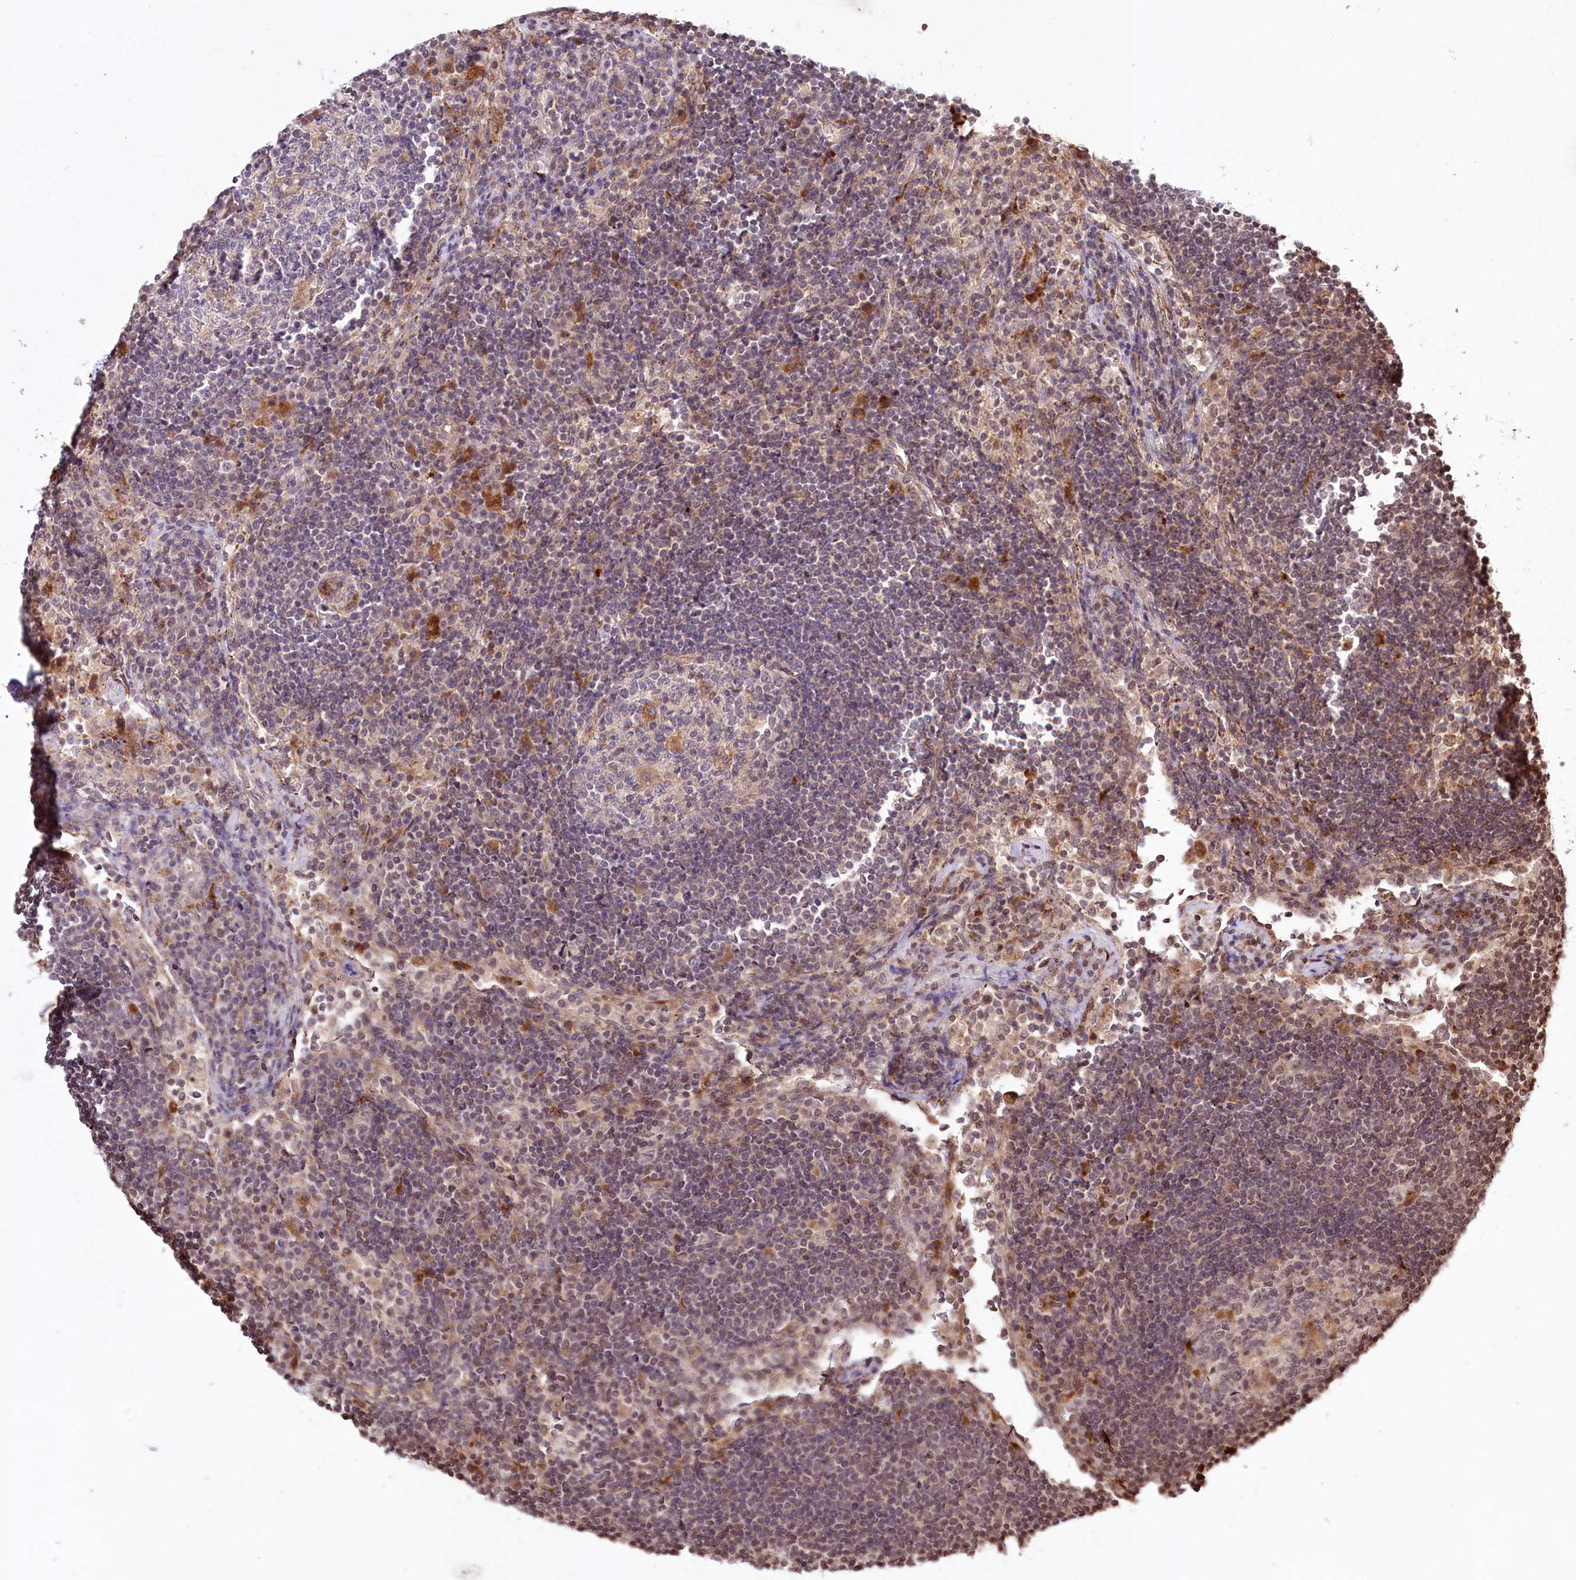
{"staining": {"intensity": "moderate", "quantity": "<25%", "location": "cytoplasmic/membranous"}, "tissue": "lymph node", "cell_type": "Germinal center cells", "image_type": "normal", "snomed": [{"axis": "morphology", "description": "Normal tissue, NOS"}, {"axis": "topography", "description": "Lymph node"}], "caption": "Lymph node stained with DAB (3,3'-diaminobenzidine) immunohistochemistry demonstrates low levels of moderate cytoplasmic/membranous staining in about <25% of germinal center cells.", "gene": "HOXC8", "patient": {"sex": "female", "age": 53}}